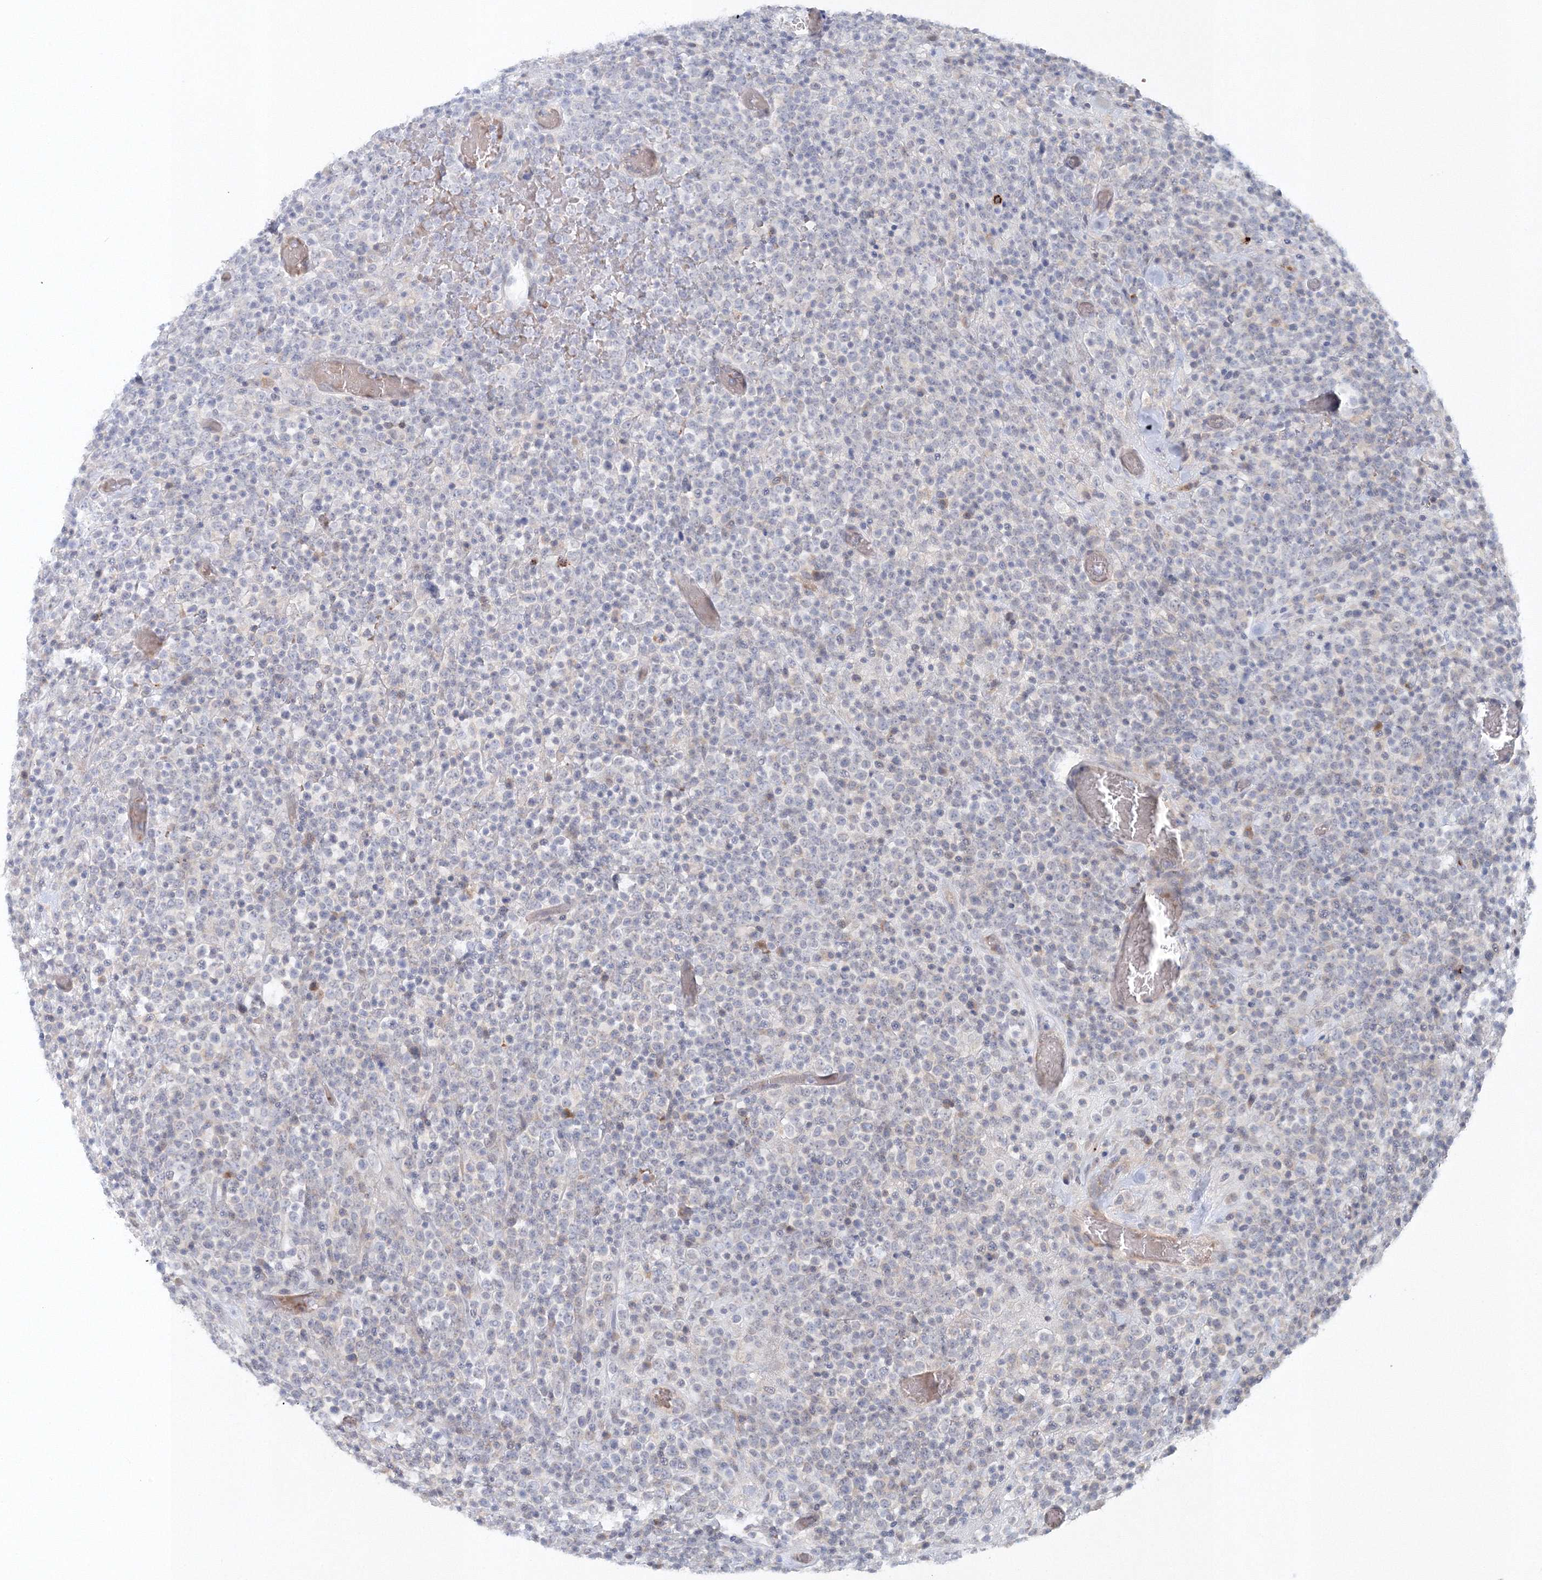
{"staining": {"intensity": "negative", "quantity": "none", "location": "none"}, "tissue": "lymphoma", "cell_type": "Tumor cells", "image_type": "cancer", "snomed": [{"axis": "morphology", "description": "Malignant lymphoma, non-Hodgkin's type, High grade"}, {"axis": "topography", "description": "Colon"}], "caption": "The photomicrograph shows no significant staining in tumor cells of lymphoma.", "gene": "SH3BP5", "patient": {"sex": "female", "age": 53}}